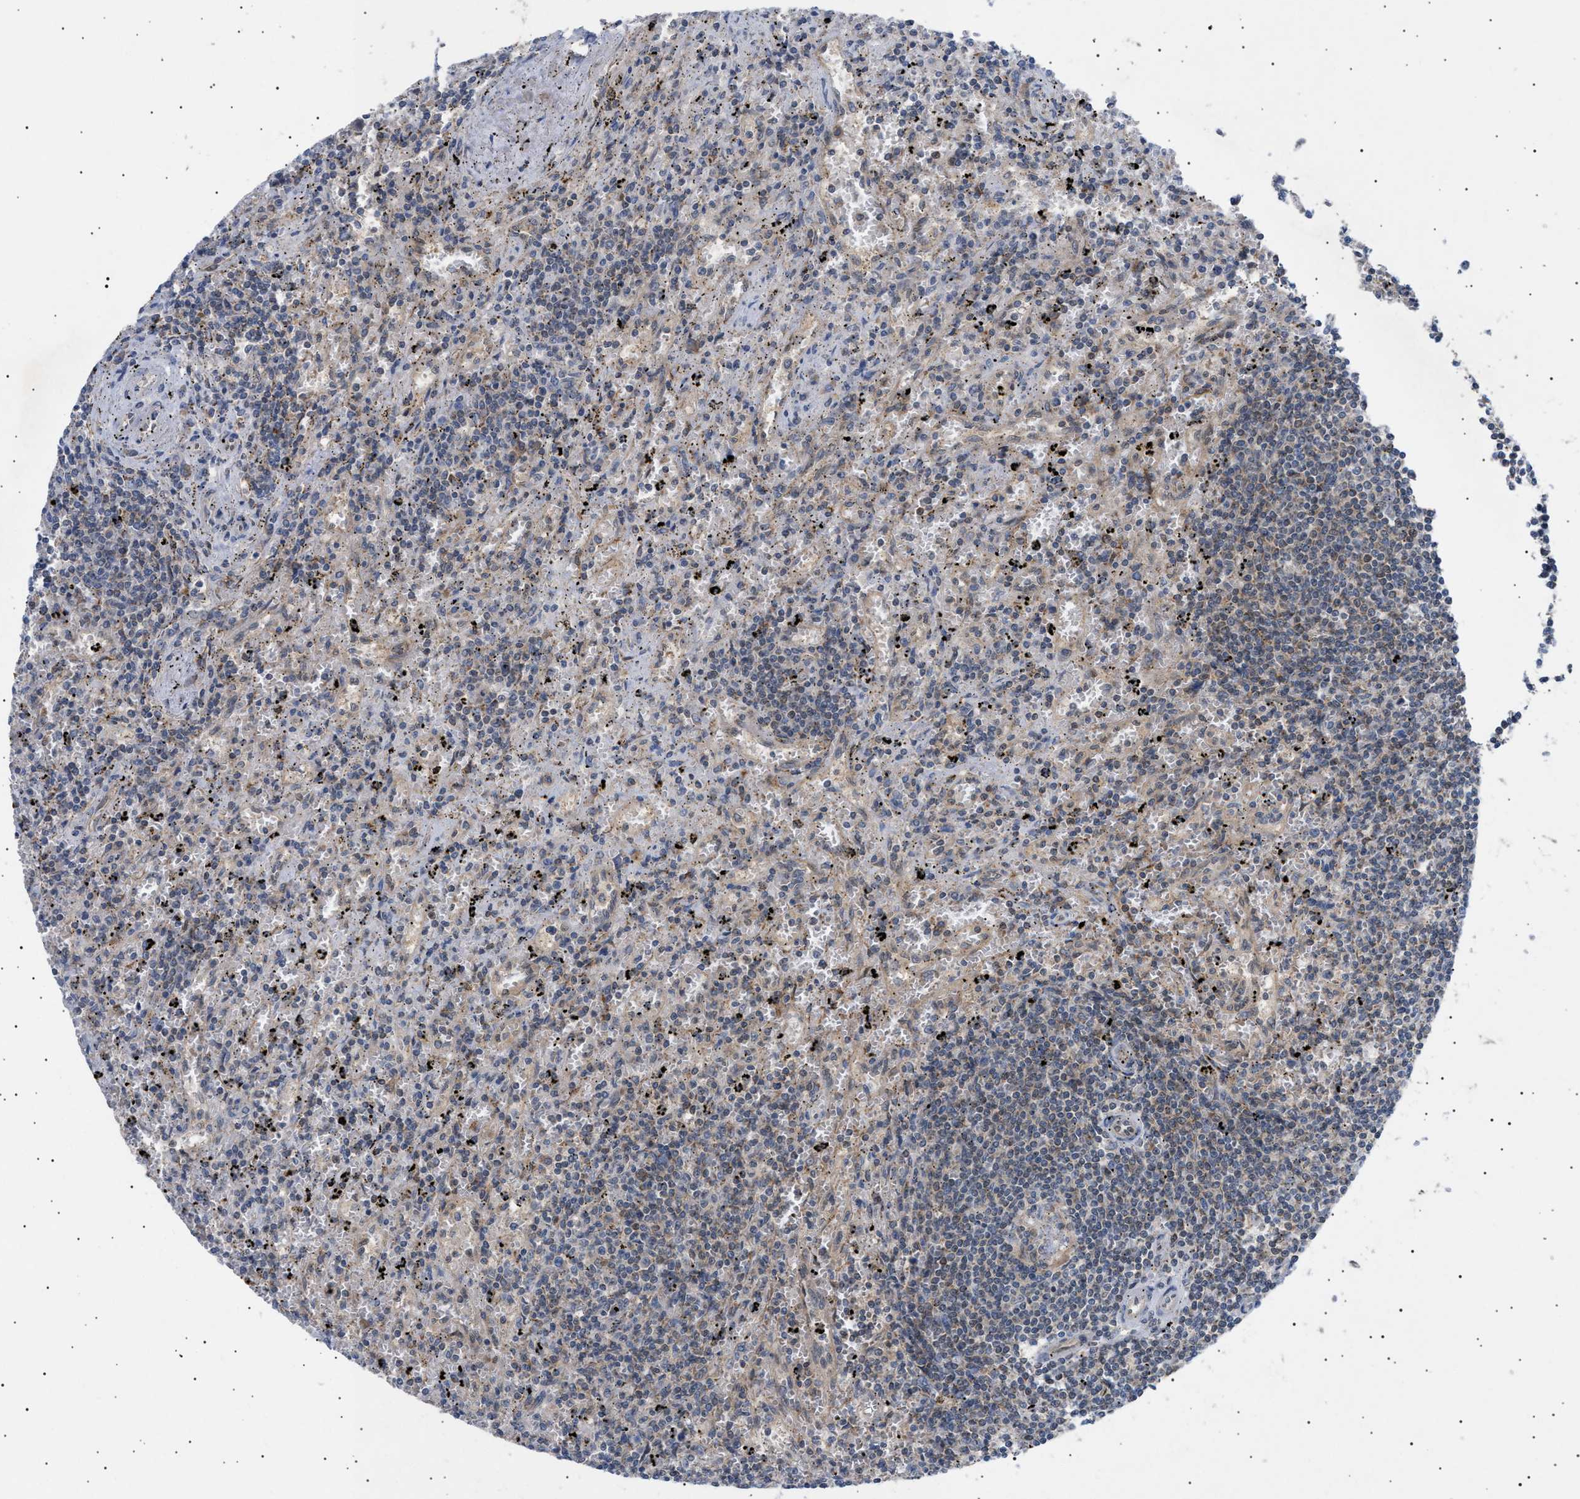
{"staining": {"intensity": "weak", "quantity": "<25%", "location": "cytoplasmic/membranous"}, "tissue": "lymphoma", "cell_type": "Tumor cells", "image_type": "cancer", "snomed": [{"axis": "morphology", "description": "Malignant lymphoma, non-Hodgkin's type, Low grade"}, {"axis": "topography", "description": "Spleen"}], "caption": "A photomicrograph of human lymphoma is negative for staining in tumor cells.", "gene": "SIRT5", "patient": {"sex": "male", "age": 76}}